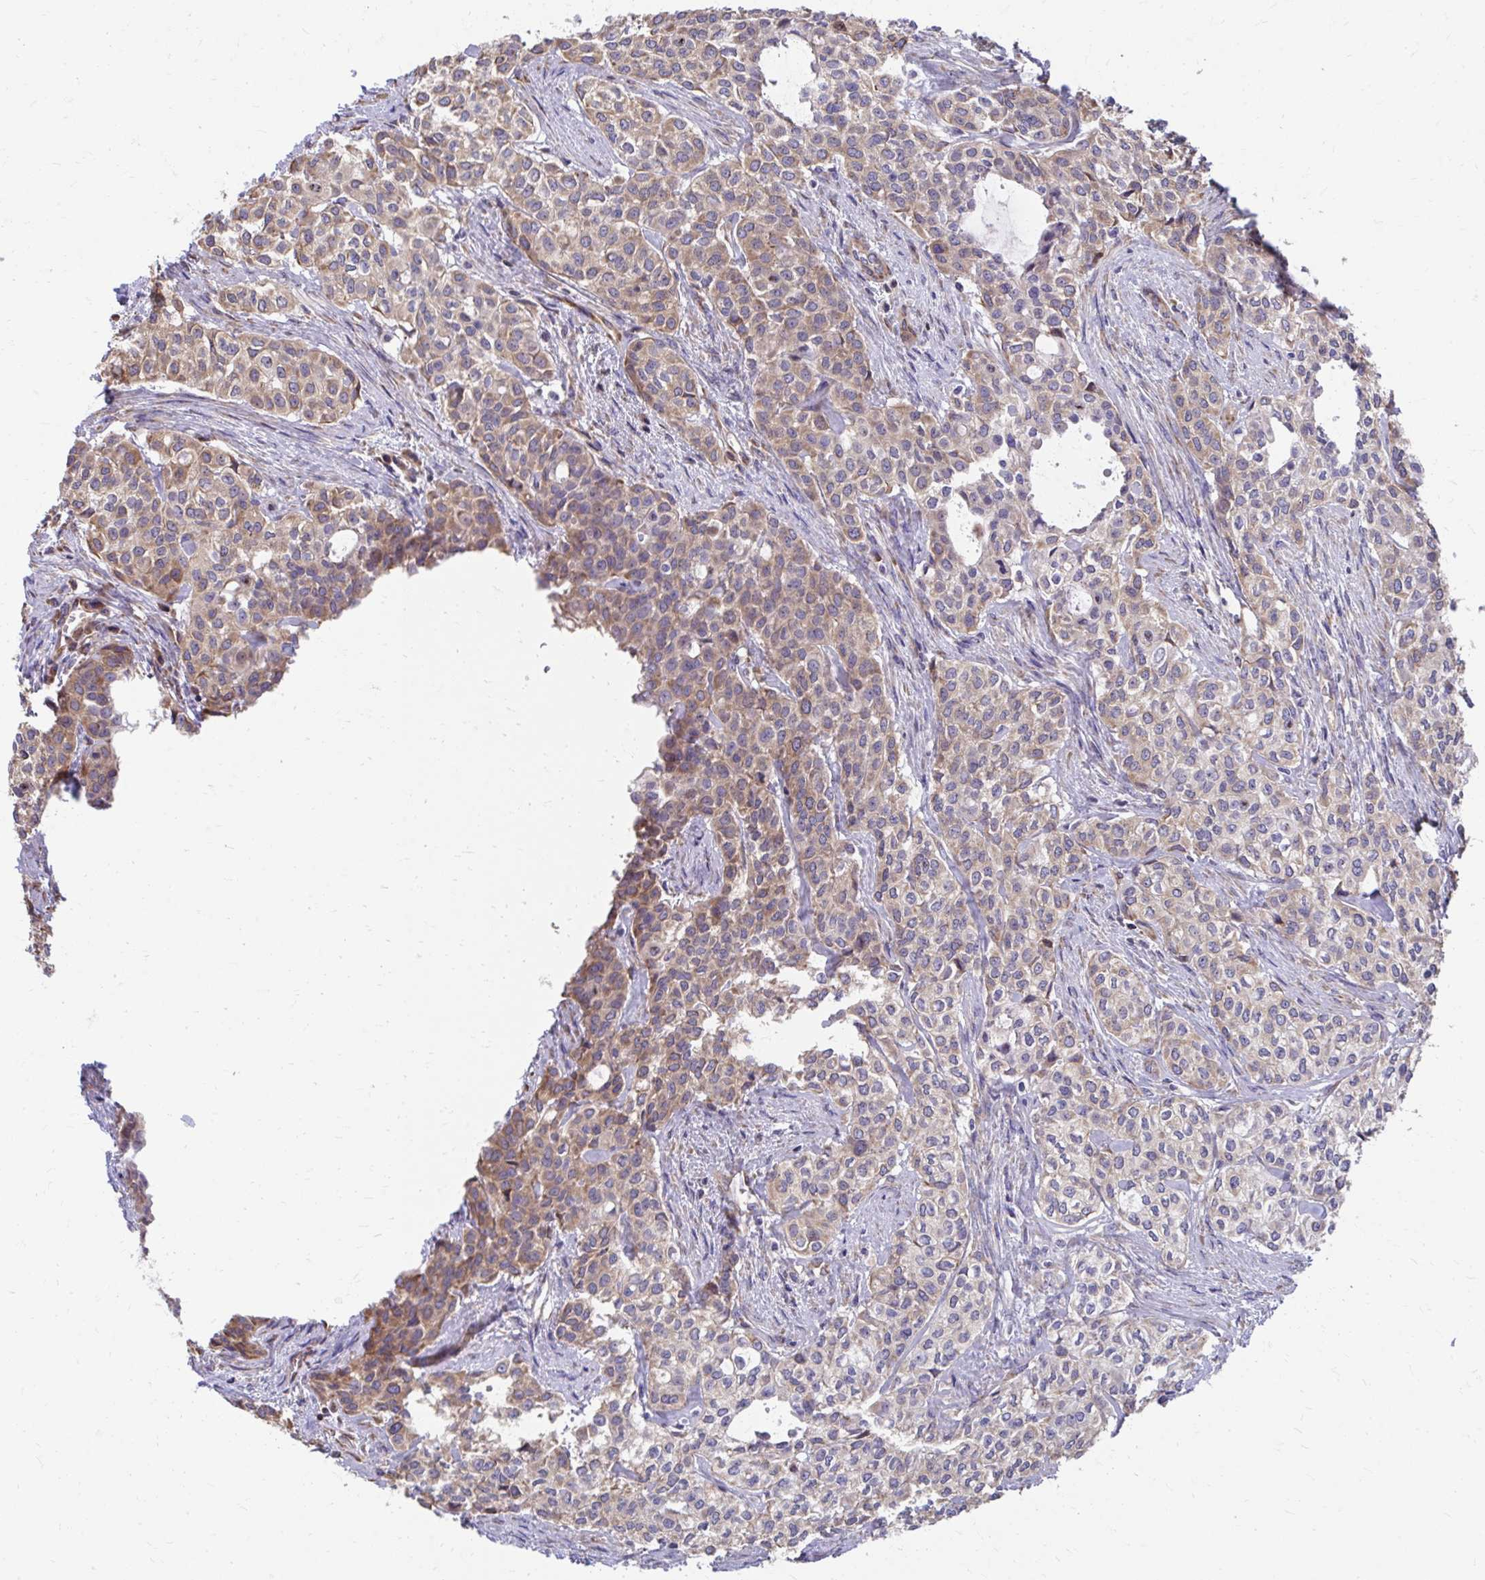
{"staining": {"intensity": "moderate", "quantity": "25%-75%", "location": "cytoplasmic/membranous"}, "tissue": "head and neck cancer", "cell_type": "Tumor cells", "image_type": "cancer", "snomed": [{"axis": "morphology", "description": "Adenocarcinoma, NOS"}, {"axis": "topography", "description": "Head-Neck"}], "caption": "IHC (DAB) staining of human adenocarcinoma (head and neck) displays moderate cytoplasmic/membranous protein expression in approximately 25%-75% of tumor cells. The staining was performed using DAB to visualize the protein expression in brown, while the nuclei were stained in blue with hematoxylin (Magnification: 20x).", "gene": "ZNF778", "patient": {"sex": "male", "age": 81}}